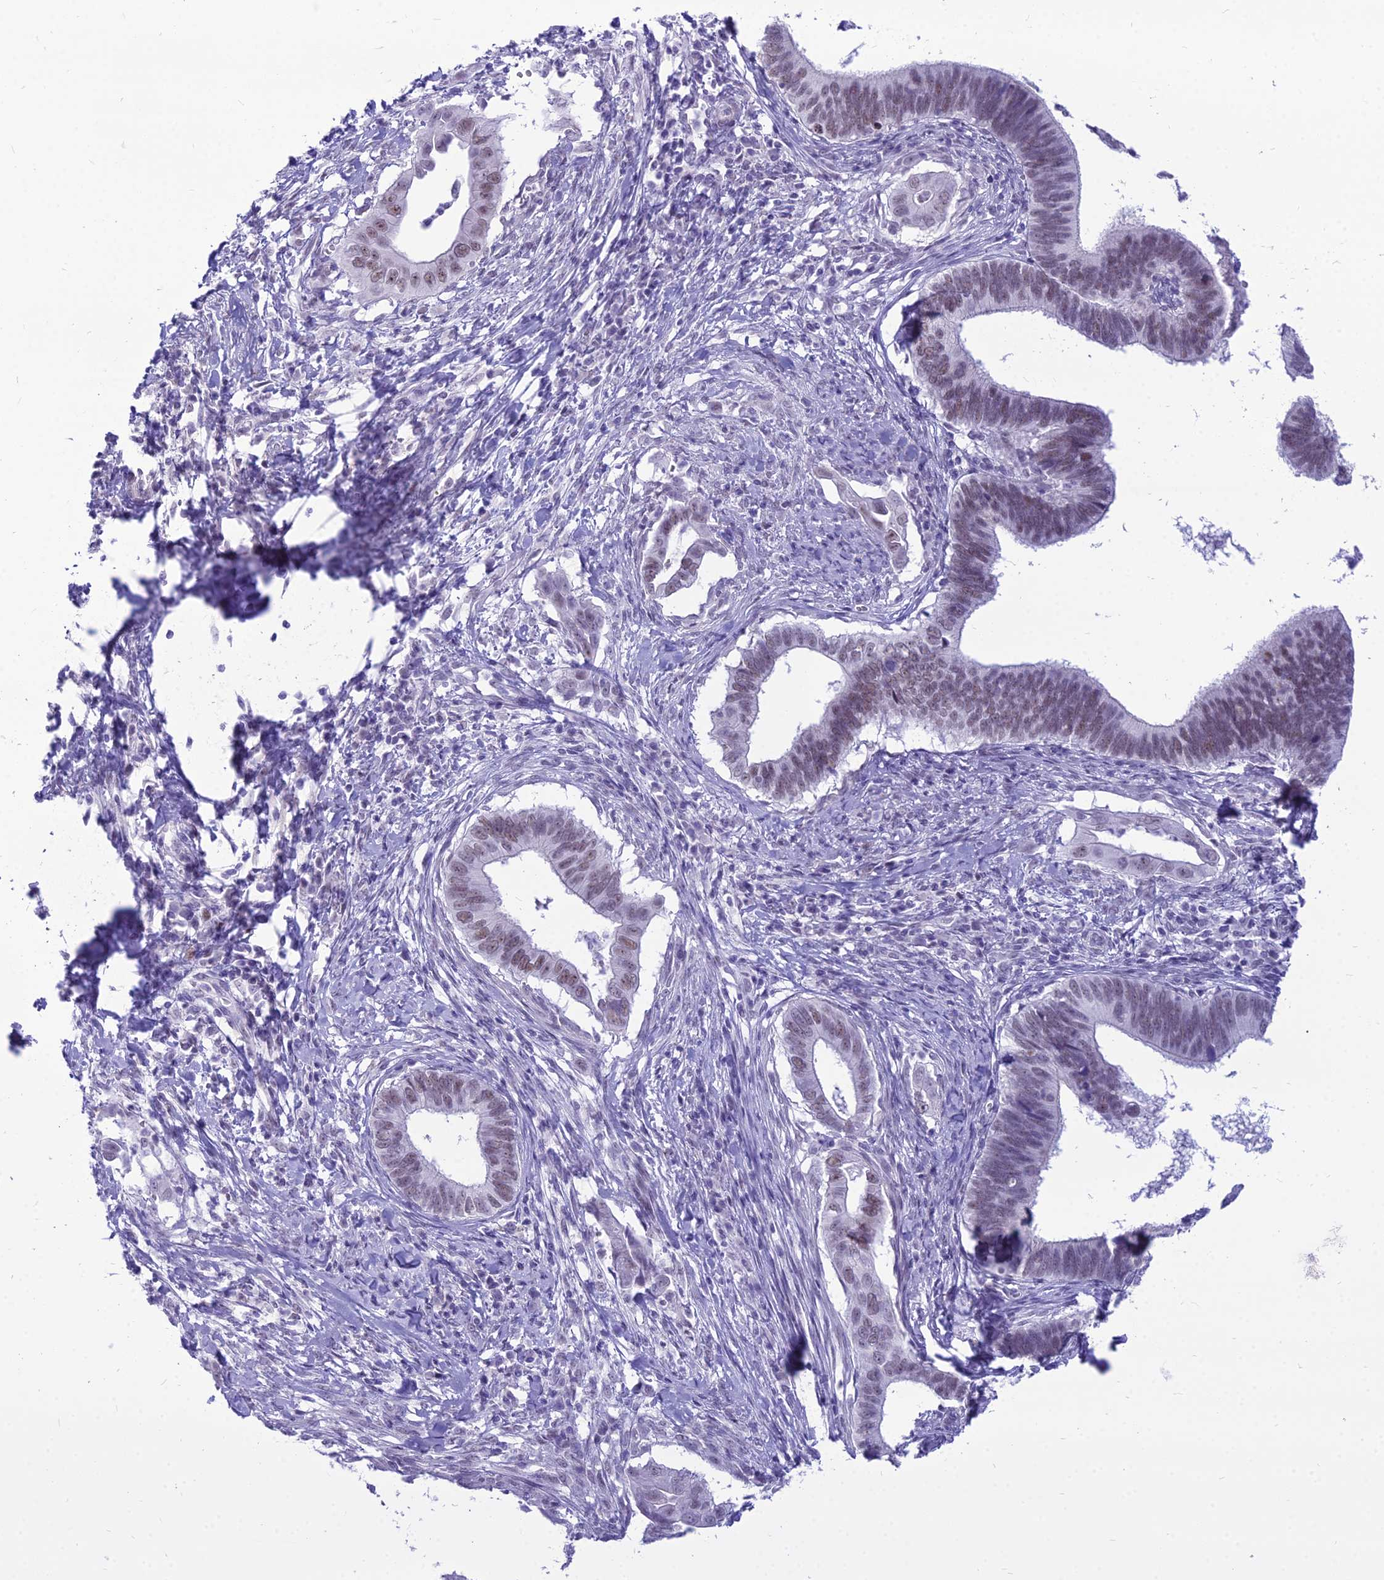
{"staining": {"intensity": "moderate", "quantity": "25%-75%", "location": "nuclear"}, "tissue": "cervical cancer", "cell_type": "Tumor cells", "image_type": "cancer", "snomed": [{"axis": "morphology", "description": "Adenocarcinoma, NOS"}, {"axis": "topography", "description": "Cervix"}], "caption": "Immunohistochemistry (DAB) staining of human cervical cancer (adenocarcinoma) demonstrates moderate nuclear protein positivity in approximately 25%-75% of tumor cells. (Brightfield microscopy of DAB IHC at high magnification).", "gene": "DHX40", "patient": {"sex": "female", "age": 42}}